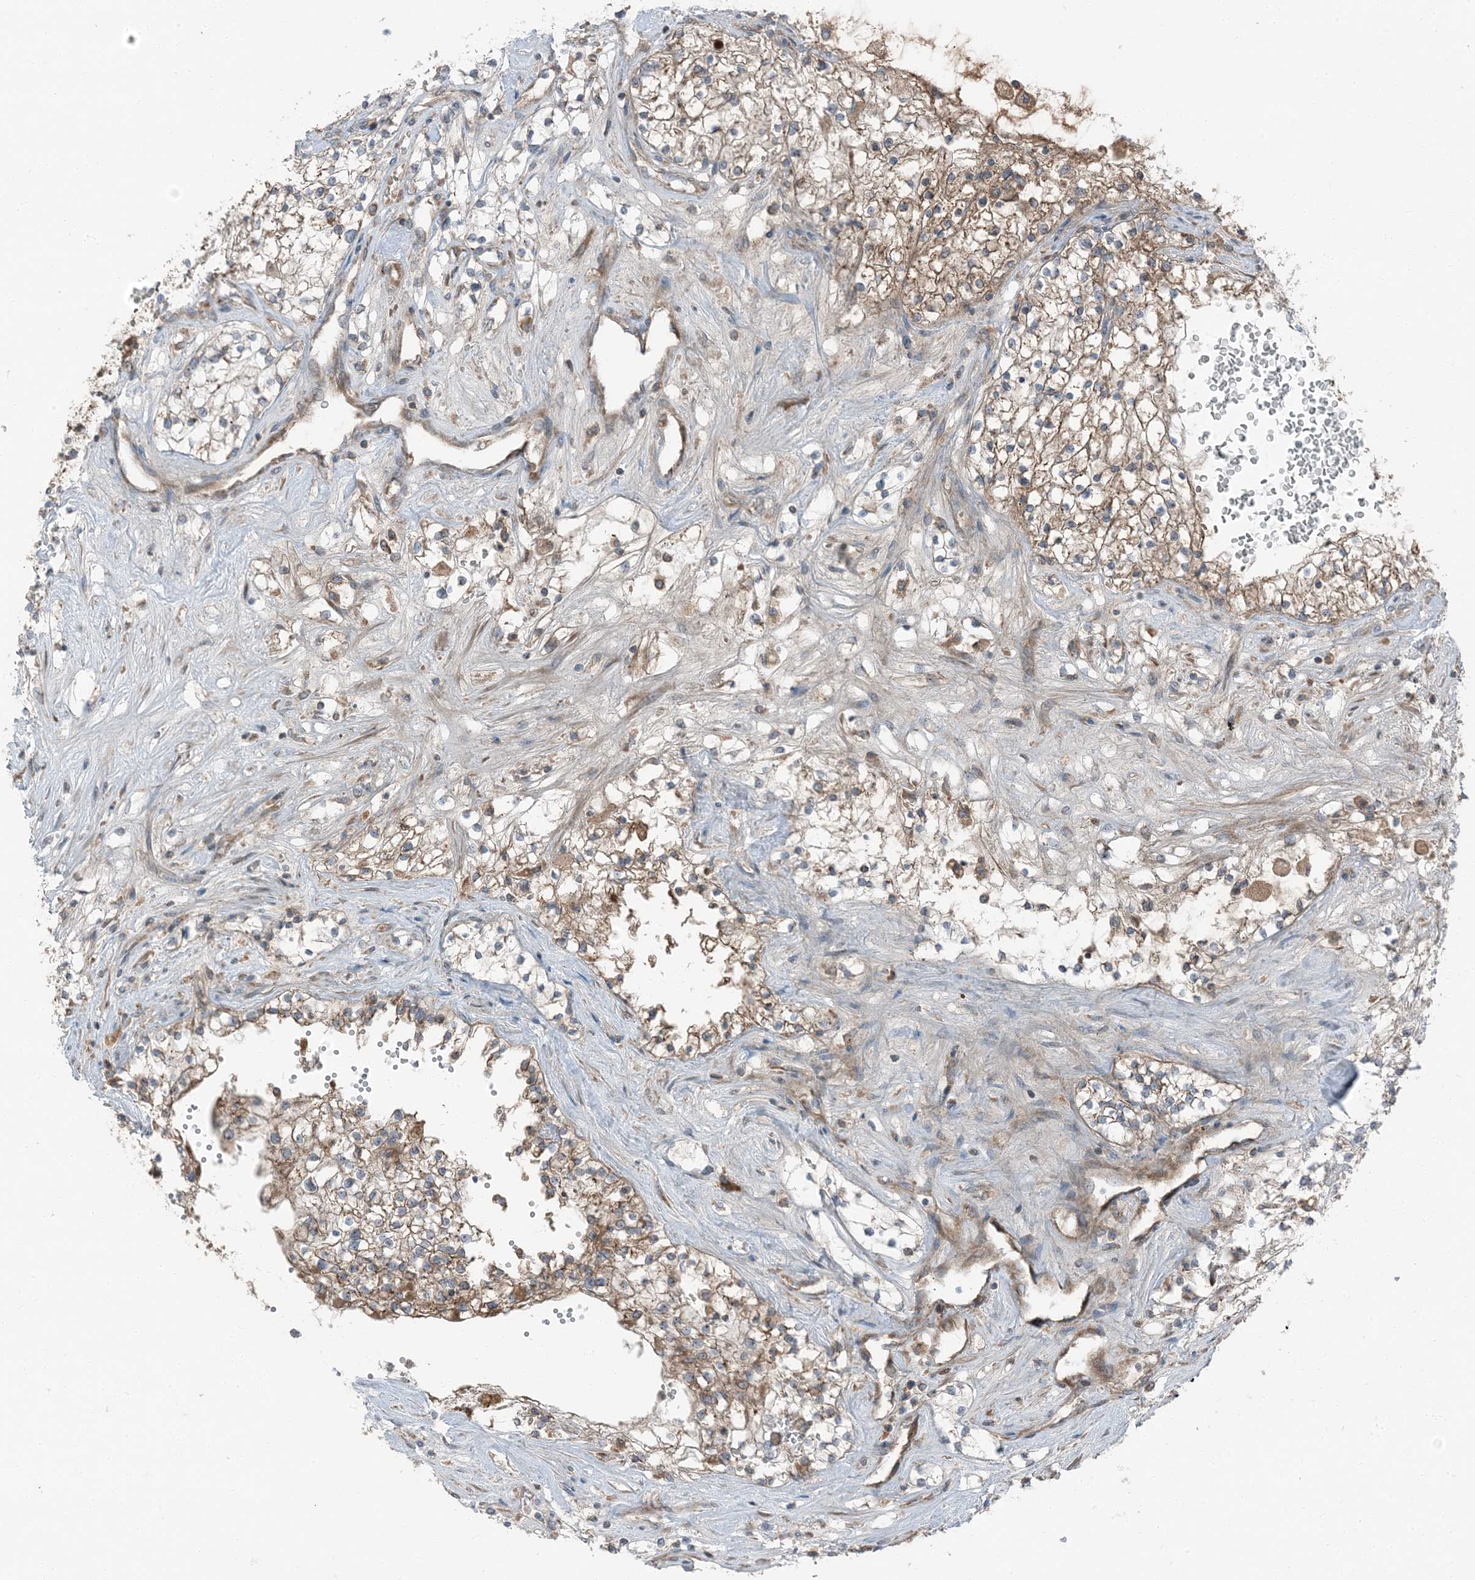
{"staining": {"intensity": "weak", "quantity": "25%-75%", "location": "cytoplasmic/membranous"}, "tissue": "renal cancer", "cell_type": "Tumor cells", "image_type": "cancer", "snomed": [{"axis": "morphology", "description": "Normal tissue, NOS"}, {"axis": "morphology", "description": "Adenocarcinoma, NOS"}, {"axis": "topography", "description": "Kidney"}], "caption": "Immunohistochemical staining of renal cancer (adenocarcinoma) exhibits low levels of weak cytoplasmic/membranous positivity in approximately 25%-75% of tumor cells. (brown staining indicates protein expression, while blue staining denotes nuclei).", "gene": "RAB3GAP1", "patient": {"sex": "male", "age": 68}}